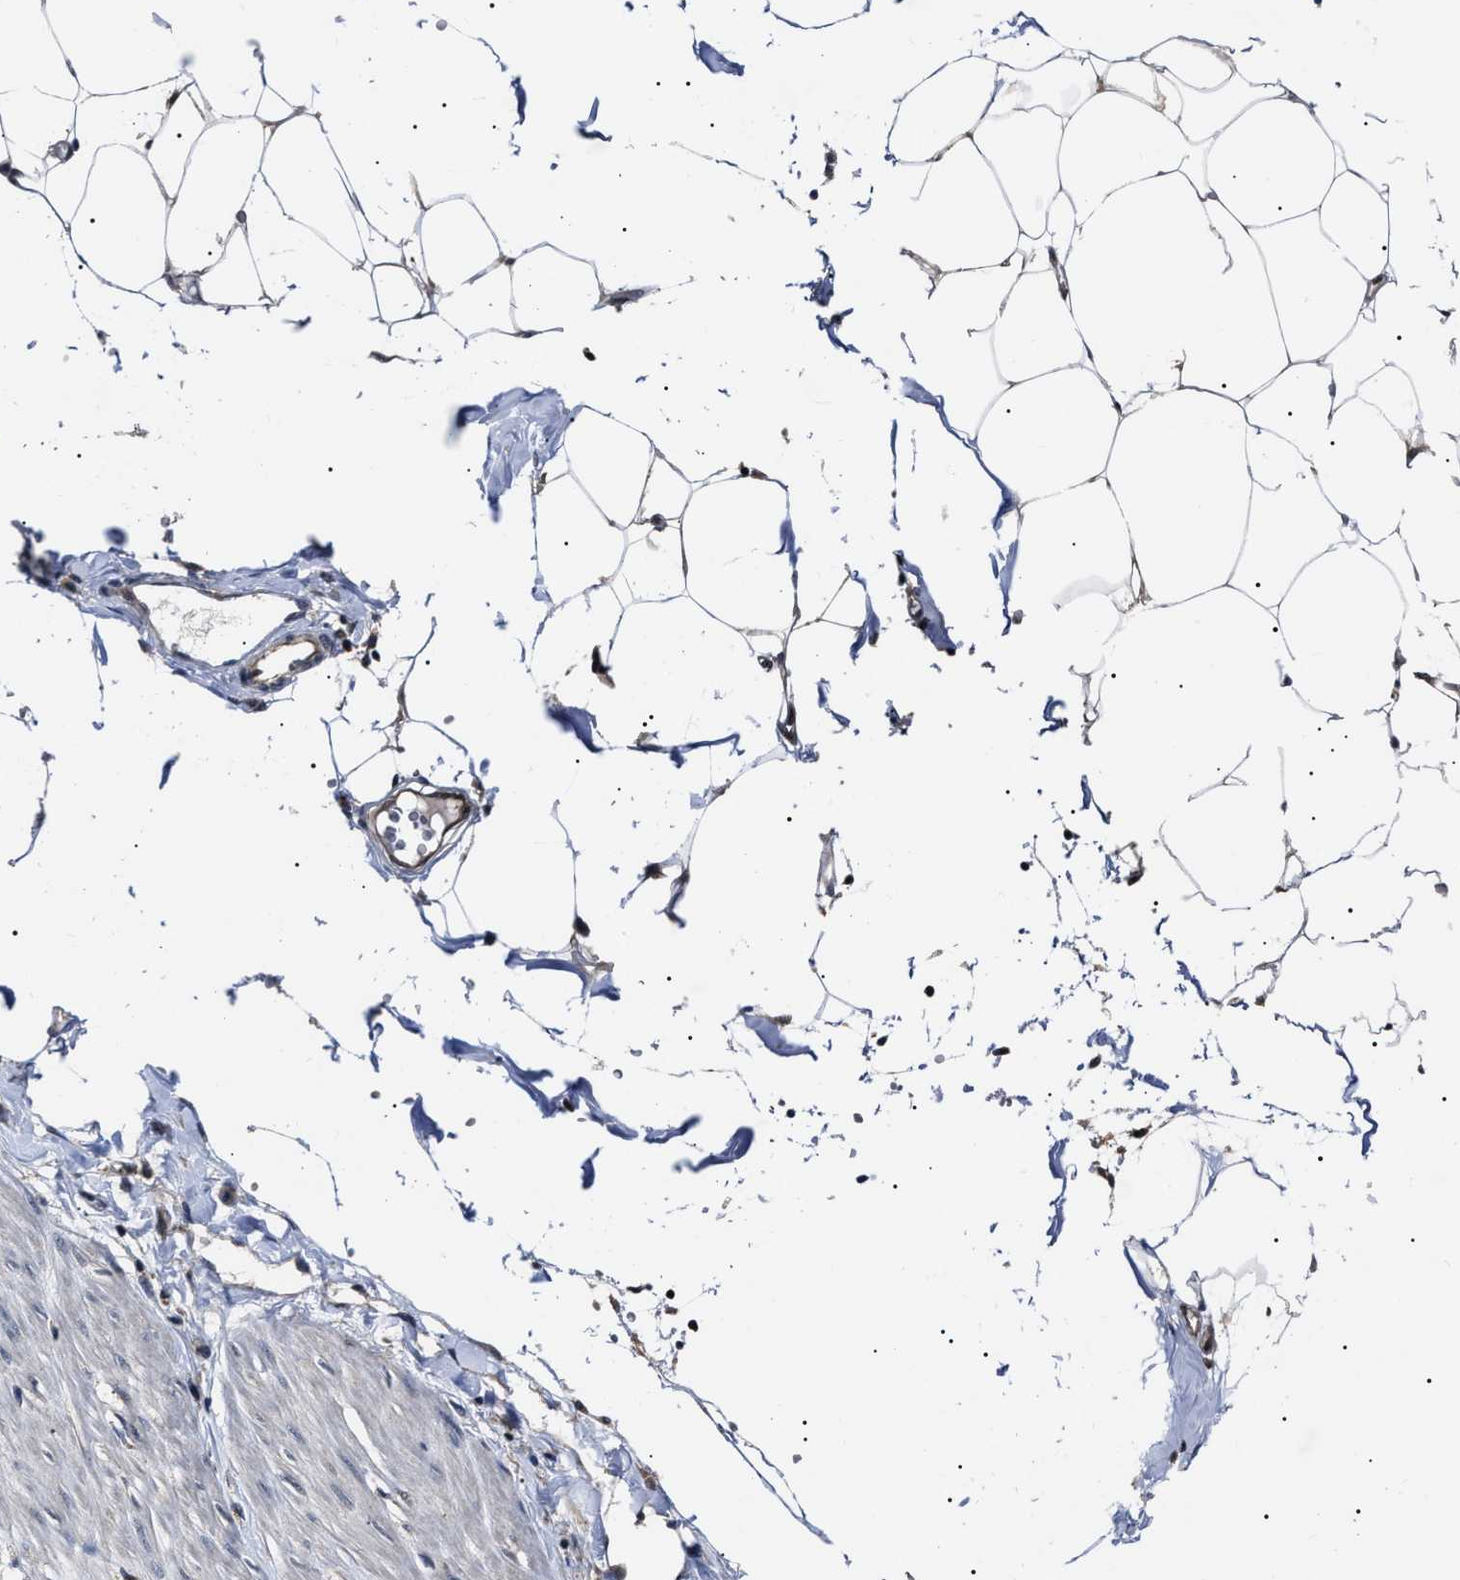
{"staining": {"intensity": "weak", "quantity": ">75%", "location": "cytoplasmic/membranous"}, "tissue": "adipose tissue", "cell_type": "Adipocytes", "image_type": "normal", "snomed": [{"axis": "morphology", "description": "Normal tissue, NOS"}, {"axis": "morphology", "description": "Adenocarcinoma, NOS"}, {"axis": "topography", "description": "Colon"}, {"axis": "topography", "description": "Peripheral nerve tissue"}], "caption": "Weak cytoplasmic/membranous protein expression is seen in about >75% of adipocytes in adipose tissue. (IHC, brightfield microscopy, high magnification).", "gene": "CCT8", "patient": {"sex": "male", "age": 14}}